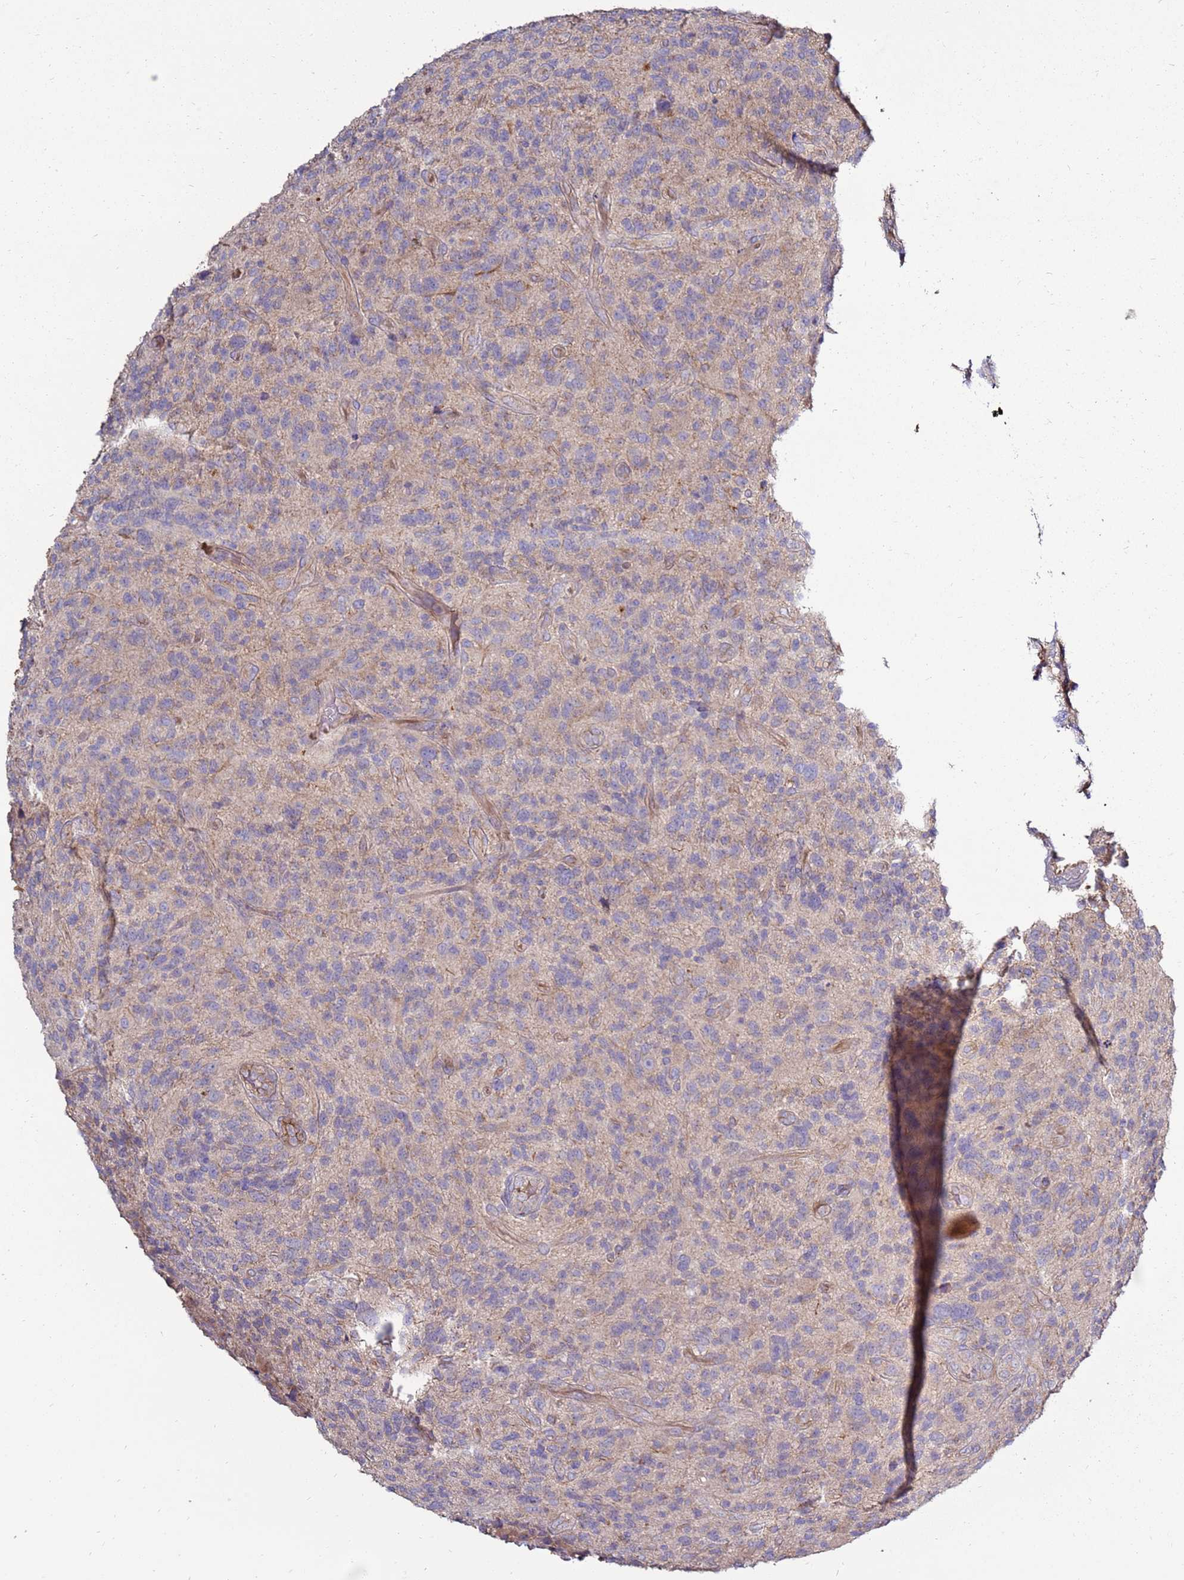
{"staining": {"intensity": "negative", "quantity": "none", "location": "none"}, "tissue": "glioma", "cell_type": "Tumor cells", "image_type": "cancer", "snomed": [{"axis": "morphology", "description": "Glioma, malignant, High grade"}, {"axis": "topography", "description": "Brain"}], "caption": "A photomicrograph of high-grade glioma (malignant) stained for a protein shows no brown staining in tumor cells.", "gene": "TRAPPC4", "patient": {"sex": "male", "age": 47}}